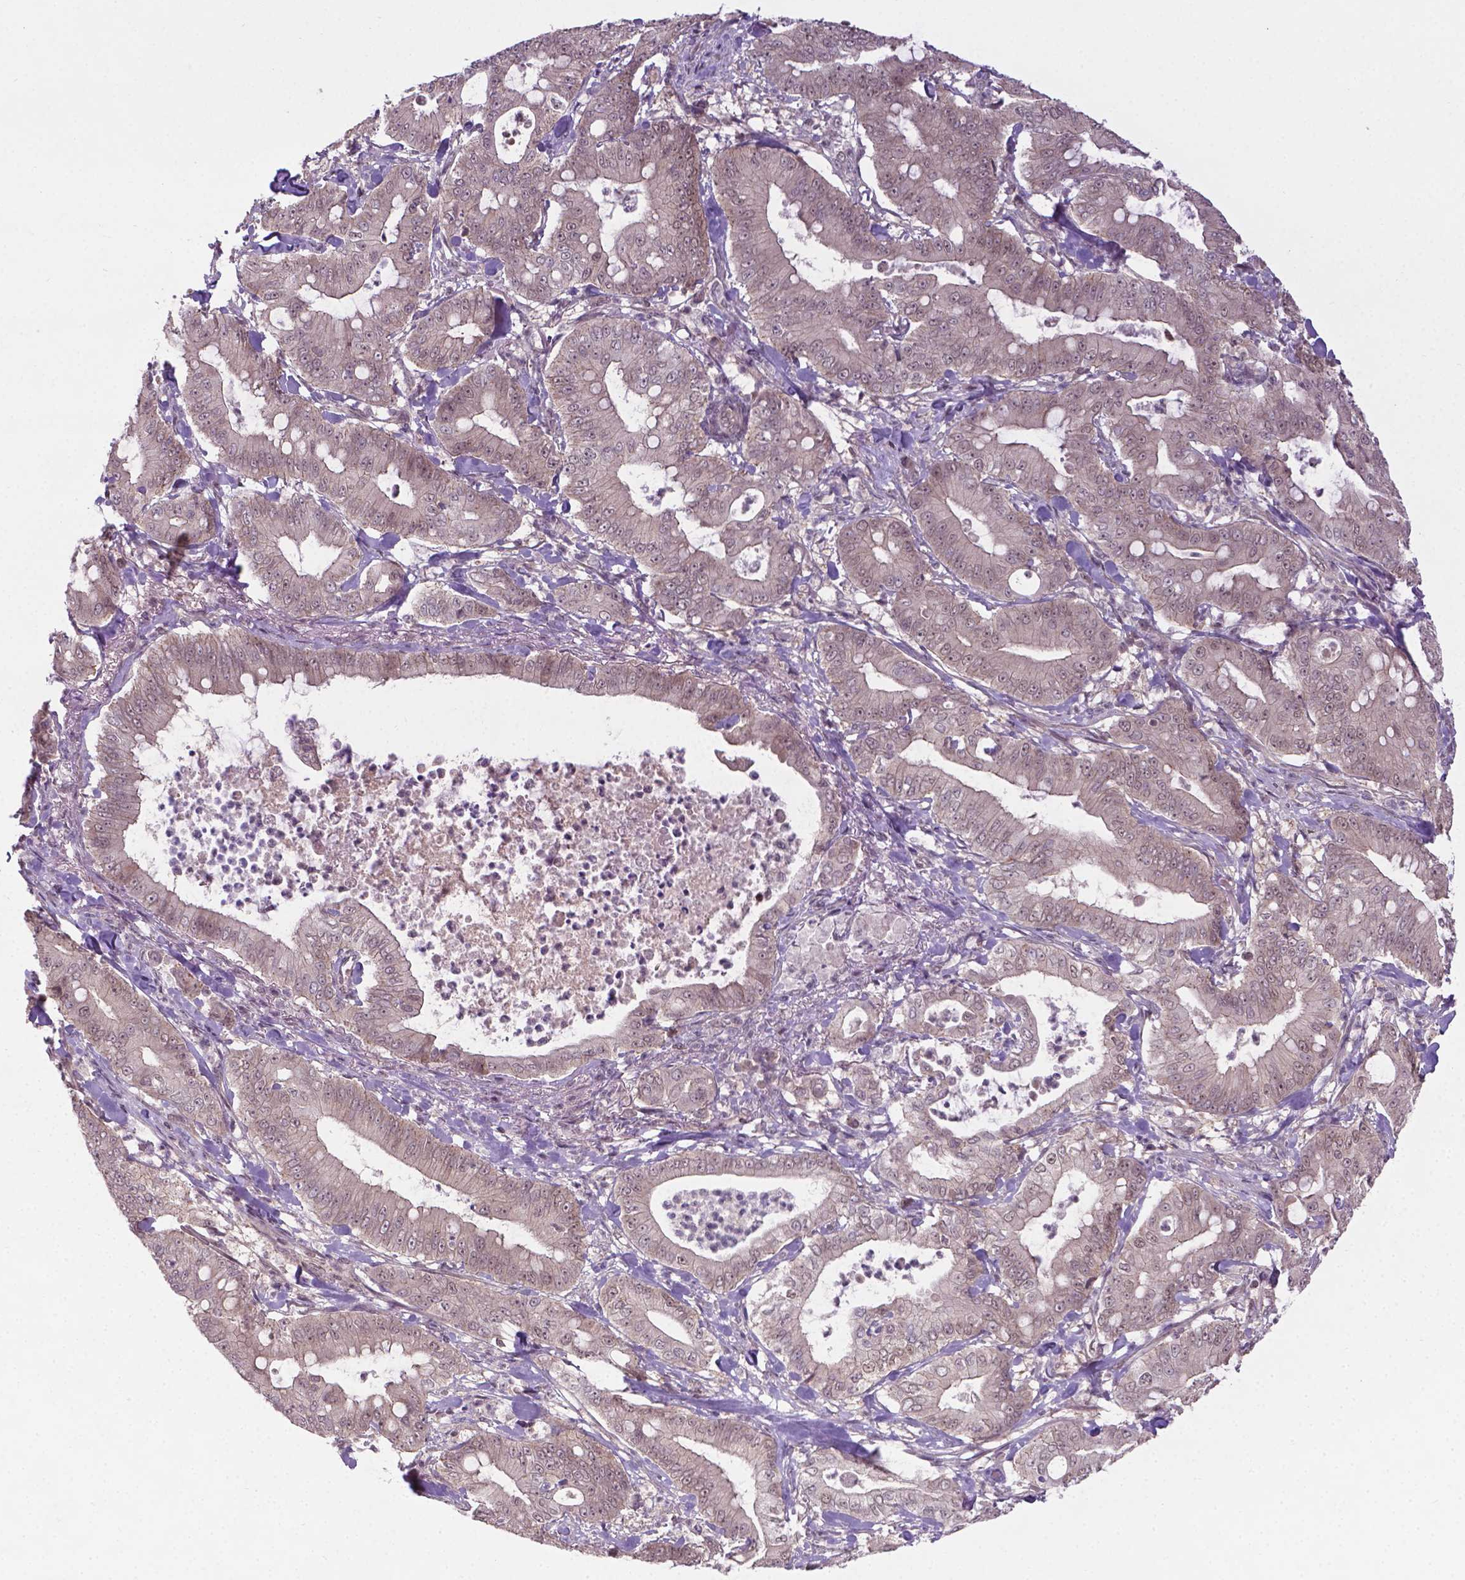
{"staining": {"intensity": "weak", "quantity": ">75%", "location": "nuclear"}, "tissue": "pancreatic cancer", "cell_type": "Tumor cells", "image_type": "cancer", "snomed": [{"axis": "morphology", "description": "Adenocarcinoma, NOS"}, {"axis": "topography", "description": "Pancreas"}], "caption": "A brown stain shows weak nuclear staining of a protein in human adenocarcinoma (pancreatic) tumor cells. (IHC, brightfield microscopy, high magnification).", "gene": "ANKRD54", "patient": {"sex": "male", "age": 71}}